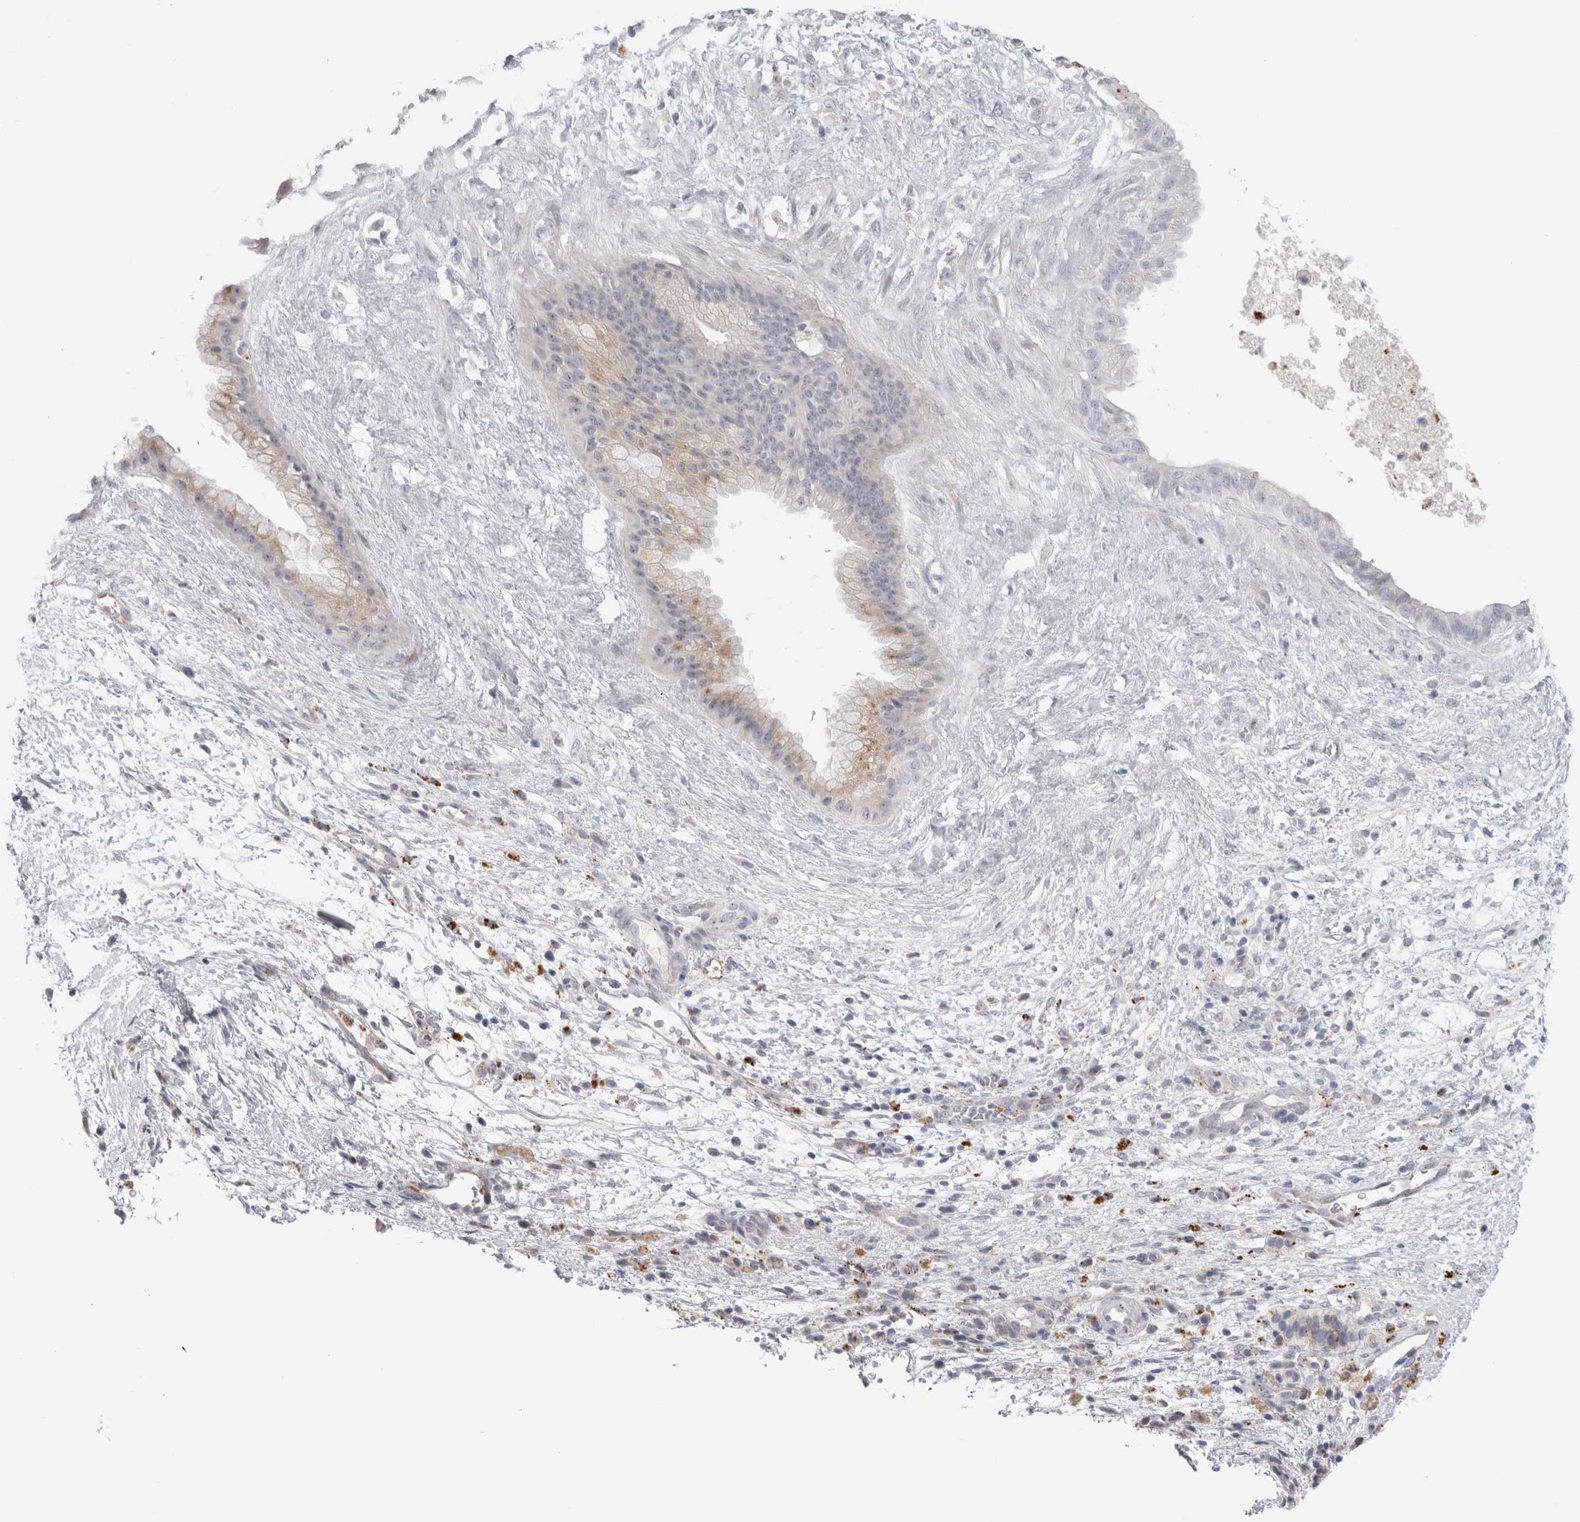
{"staining": {"intensity": "weak", "quantity": "25%-75%", "location": "cytoplasmic/membranous"}, "tissue": "pancreatic cancer", "cell_type": "Tumor cells", "image_type": "cancer", "snomed": [{"axis": "morphology", "description": "Adenocarcinoma, NOS"}, {"axis": "topography", "description": "Pancreas"}], "caption": "A brown stain shows weak cytoplasmic/membranous expression of a protein in human pancreatic adenocarcinoma tumor cells.", "gene": "ANKMY1", "patient": {"sex": "female", "age": 78}}